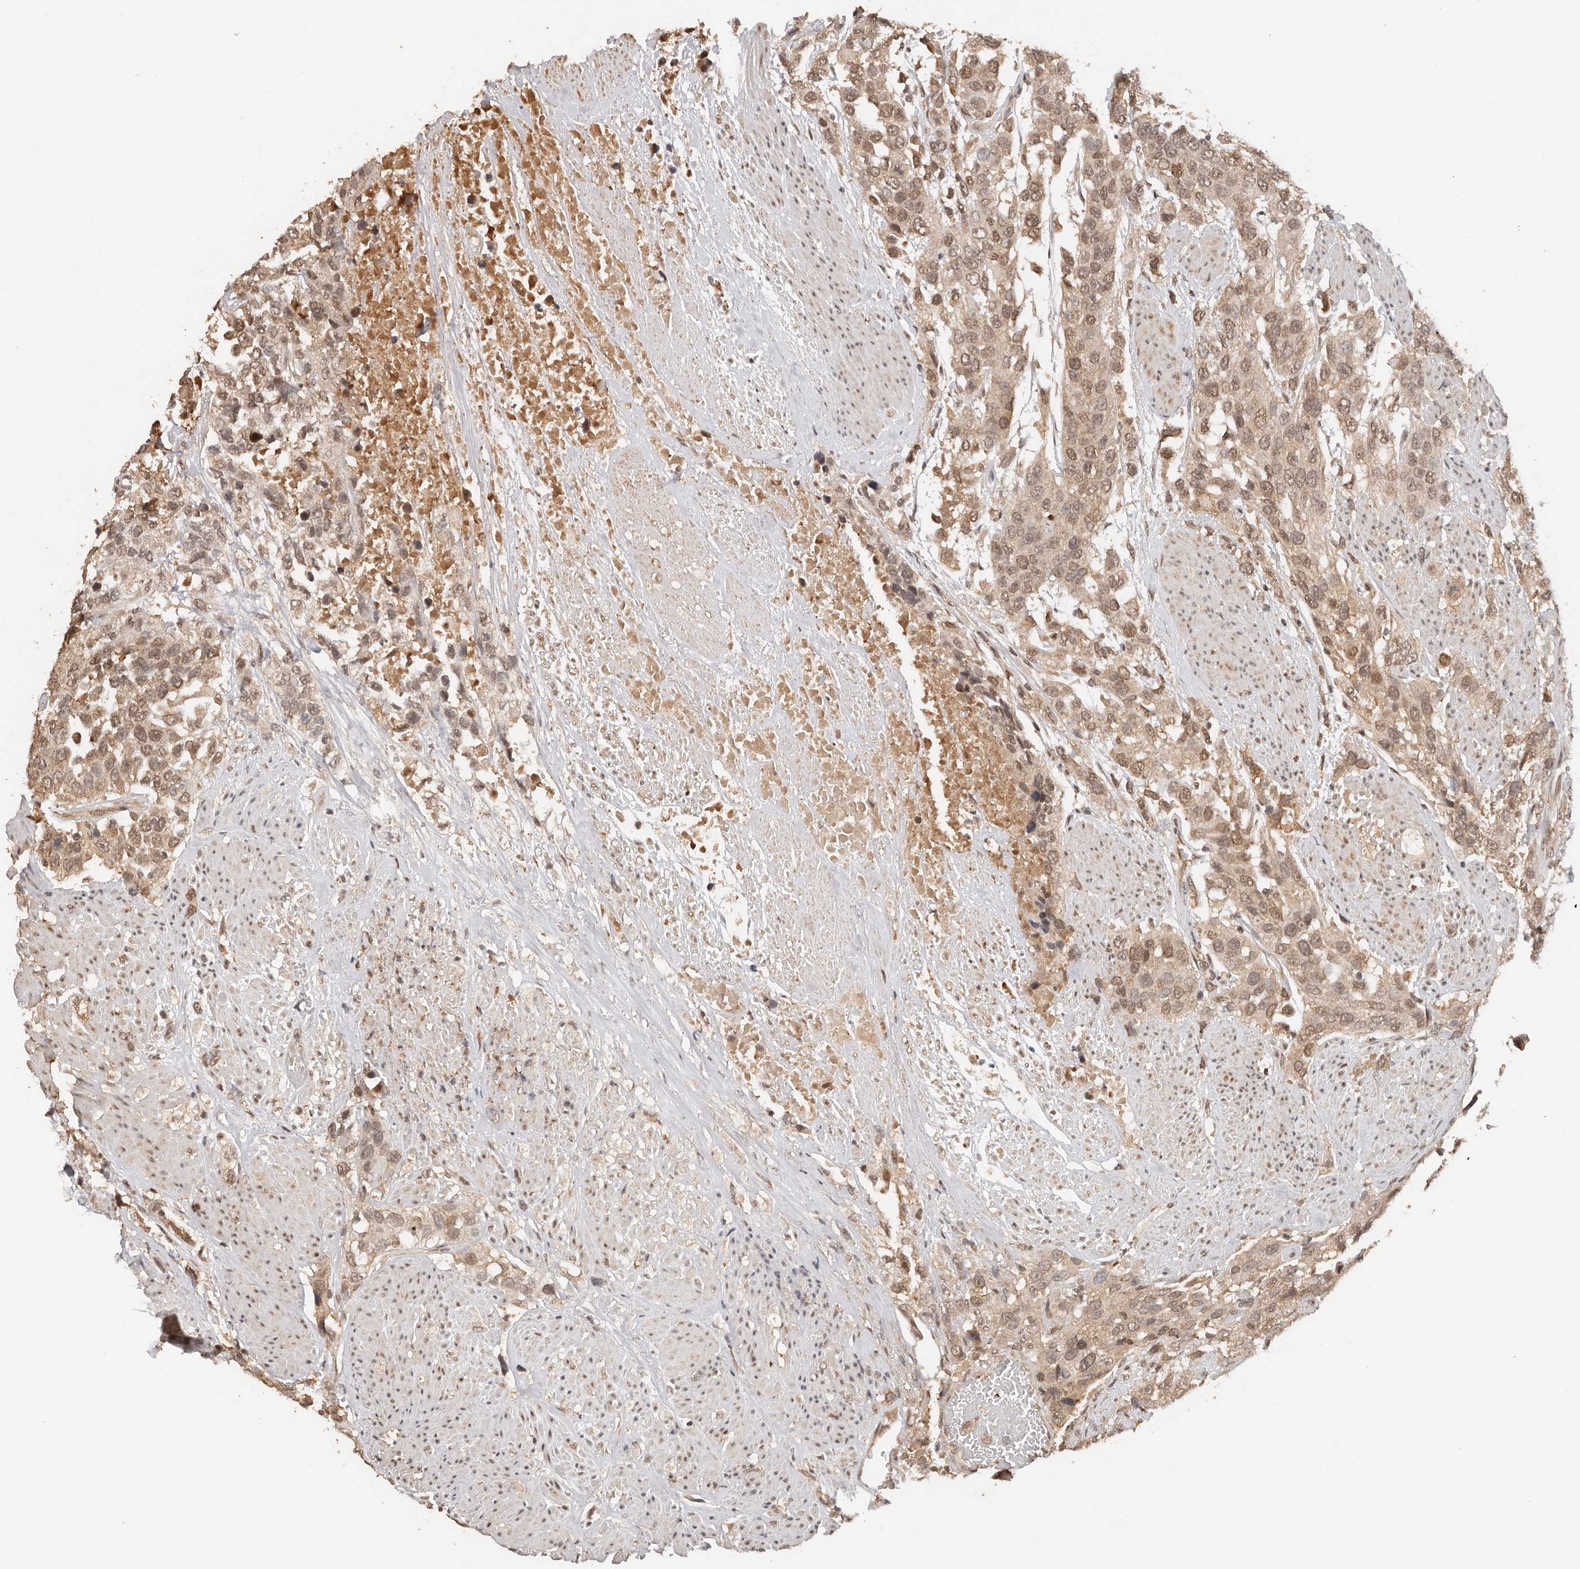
{"staining": {"intensity": "moderate", "quantity": ">75%", "location": "cytoplasmic/membranous,nuclear"}, "tissue": "urothelial cancer", "cell_type": "Tumor cells", "image_type": "cancer", "snomed": [{"axis": "morphology", "description": "Urothelial carcinoma, High grade"}, {"axis": "topography", "description": "Urinary bladder"}], "caption": "High-magnification brightfield microscopy of urothelial carcinoma (high-grade) stained with DAB (3,3'-diaminobenzidine) (brown) and counterstained with hematoxylin (blue). tumor cells exhibit moderate cytoplasmic/membranous and nuclear staining is seen in about>75% of cells.", "gene": "SEC14L1", "patient": {"sex": "female", "age": 80}}